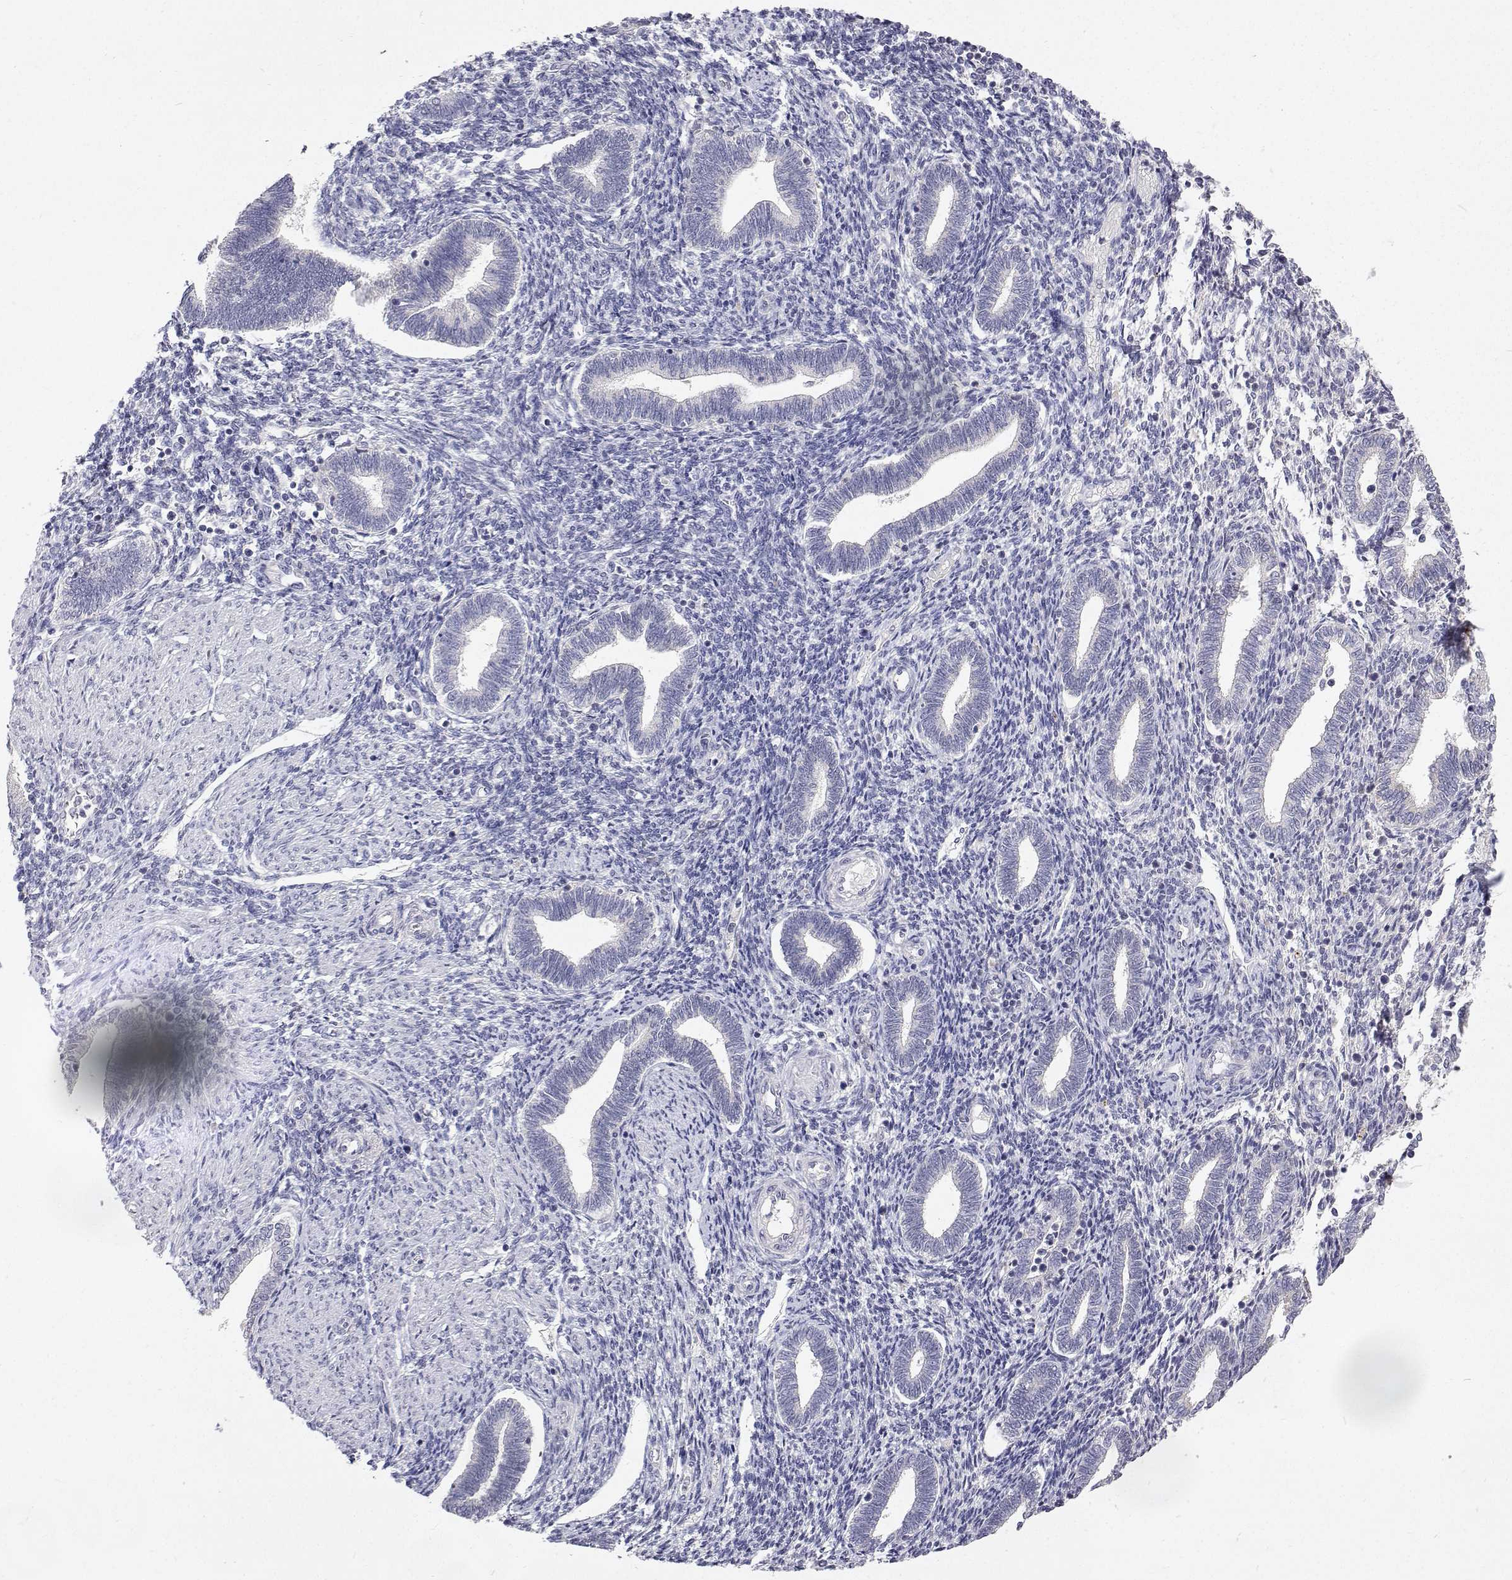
{"staining": {"intensity": "negative", "quantity": "none", "location": "none"}, "tissue": "endometrium", "cell_type": "Cells in endometrial stroma", "image_type": "normal", "snomed": [{"axis": "morphology", "description": "Normal tissue, NOS"}, {"axis": "topography", "description": "Endometrium"}], "caption": "Protein analysis of normal endometrium demonstrates no significant staining in cells in endometrial stroma. The staining was performed using DAB to visualize the protein expression in brown, while the nuclei were stained in blue with hematoxylin (Magnification: 20x).", "gene": "TRIM60", "patient": {"sex": "female", "age": 42}}